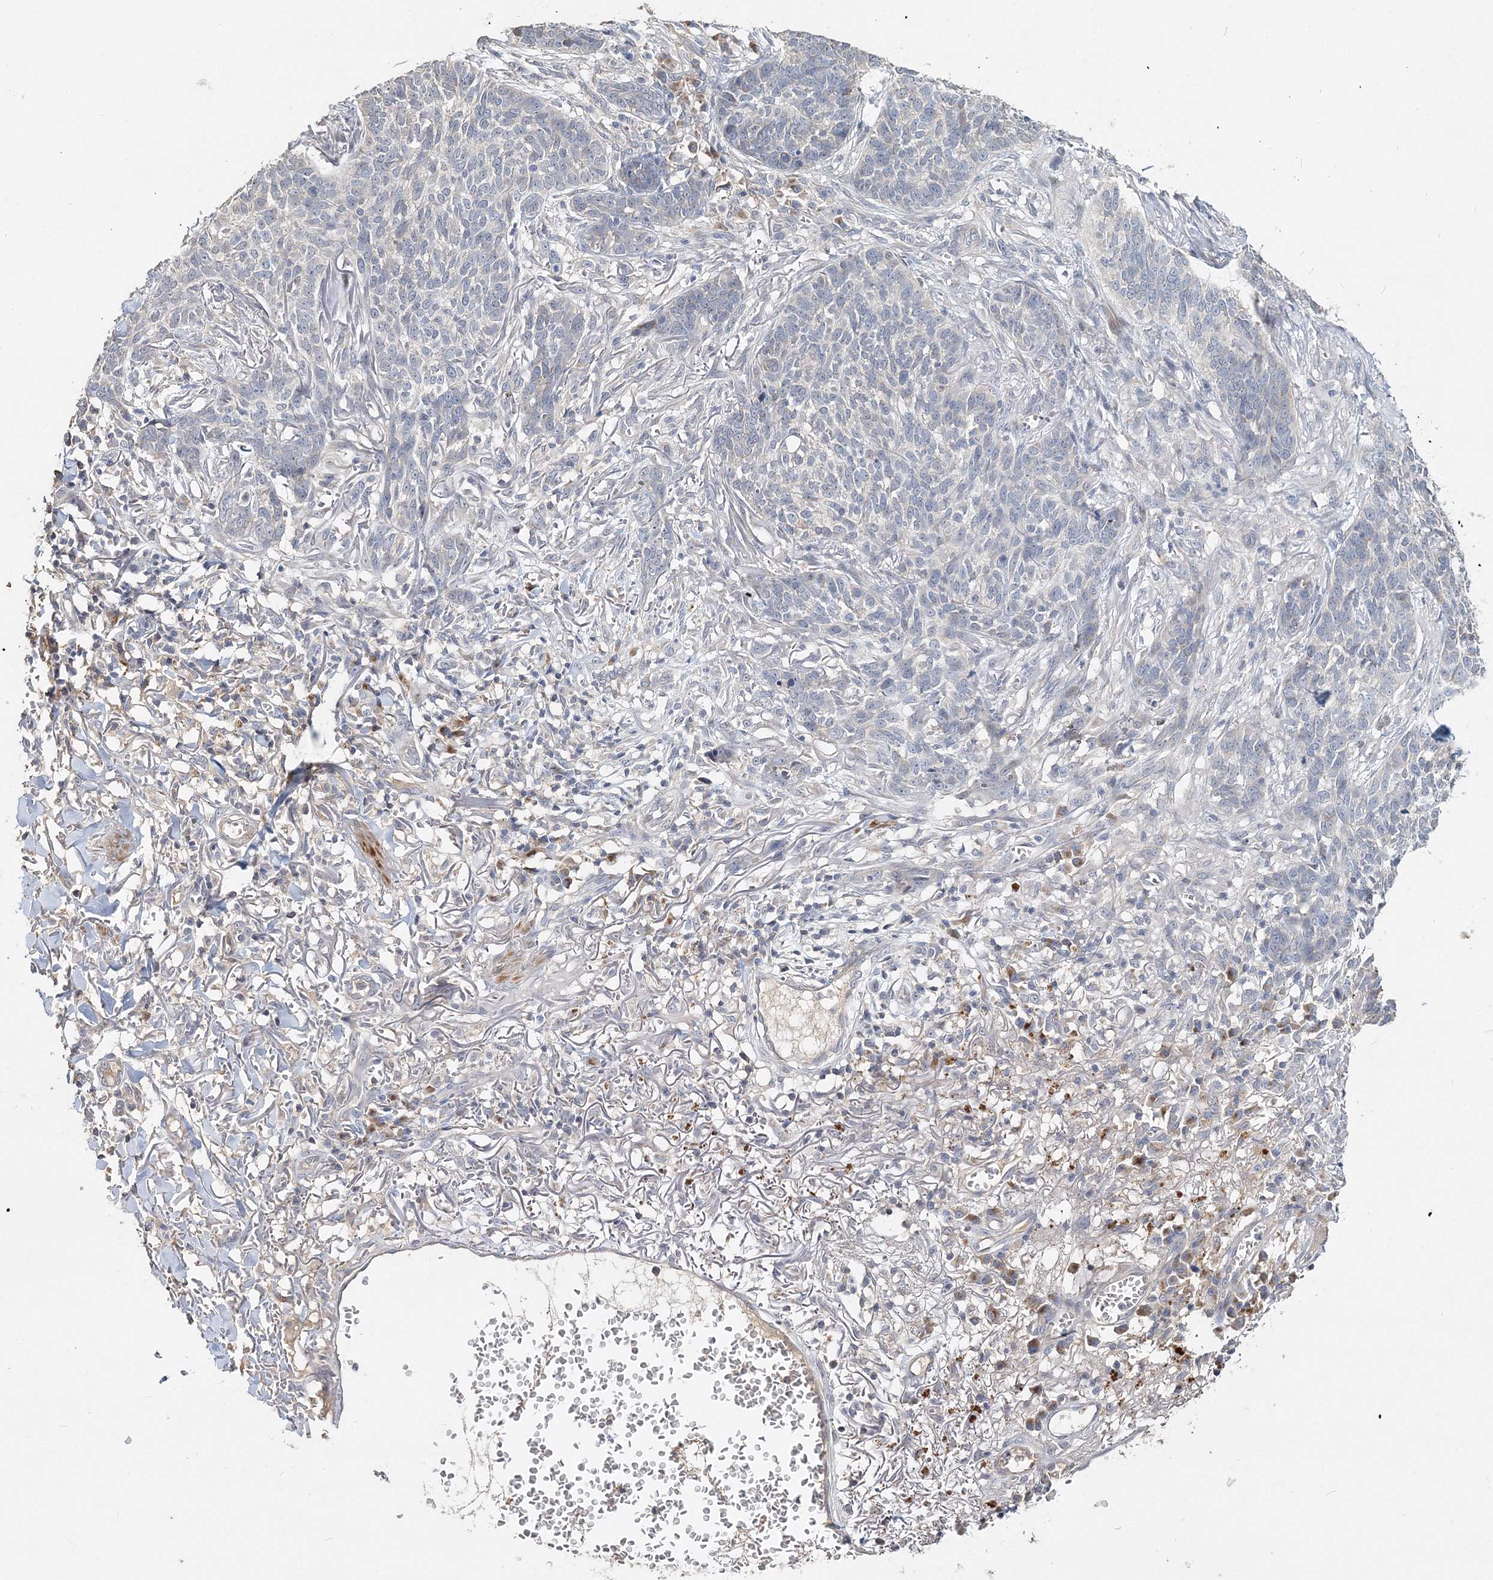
{"staining": {"intensity": "negative", "quantity": "none", "location": "none"}, "tissue": "skin cancer", "cell_type": "Tumor cells", "image_type": "cancer", "snomed": [{"axis": "morphology", "description": "Basal cell carcinoma"}, {"axis": "topography", "description": "Skin"}], "caption": "Immunohistochemistry (IHC) histopathology image of human skin basal cell carcinoma stained for a protein (brown), which demonstrates no staining in tumor cells. Brightfield microscopy of IHC stained with DAB (brown) and hematoxylin (blue), captured at high magnification.", "gene": "GJB5", "patient": {"sex": "male", "age": 85}}